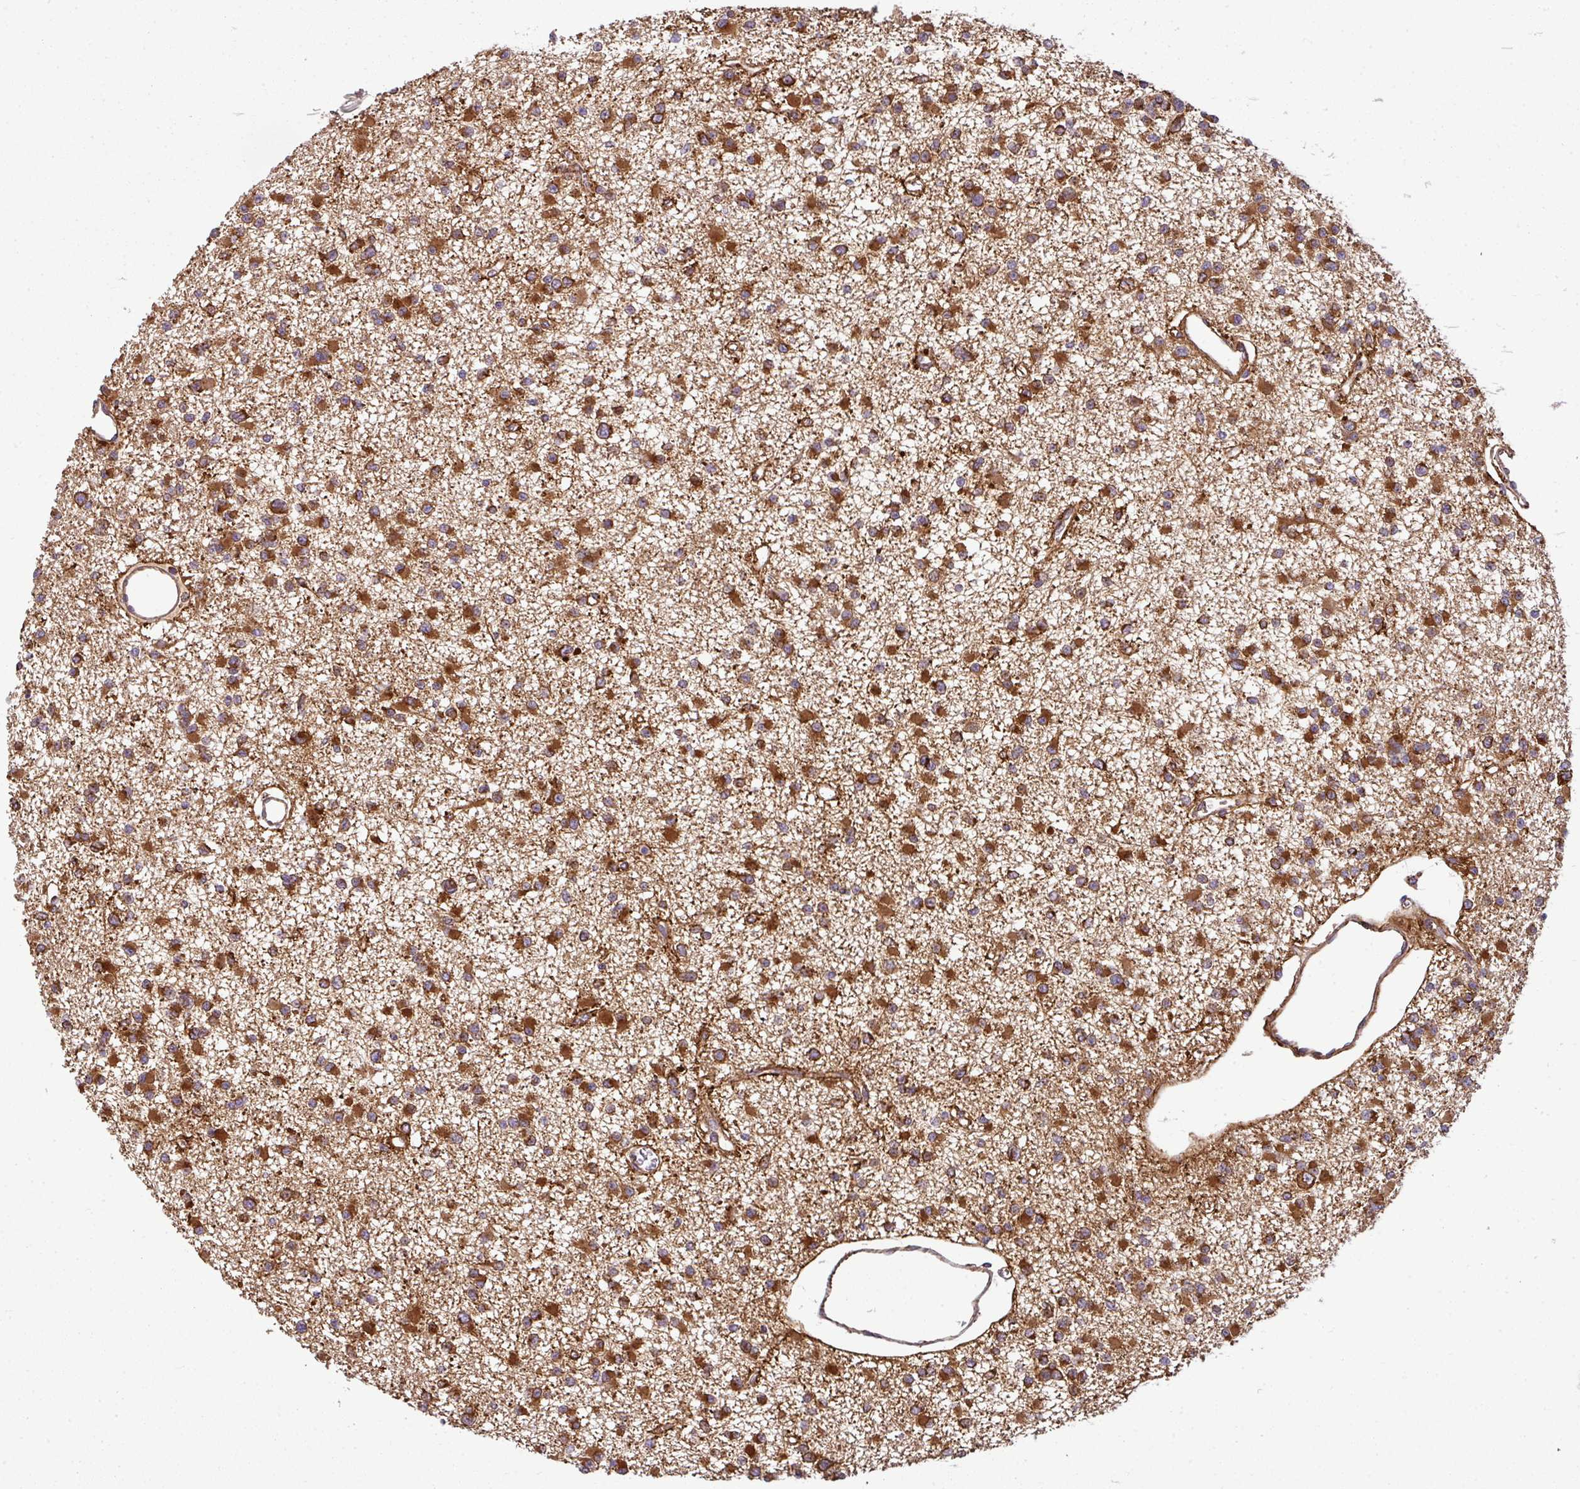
{"staining": {"intensity": "strong", "quantity": ">75%", "location": "cytoplasmic/membranous"}, "tissue": "glioma", "cell_type": "Tumor cells", "image_type": "cancer", "snomed": [{"axis": "morphology", "description": "Glioma, malignant, Low grade"}, {"axis": "topography", "description": "Brain"}], "caption": "High-power microscopy captured an IHC micrograph of malignant glioma (low-grade), revealing strong cytoplasmic/membranous expression in approximately >75% of tumor cells.", "gene": "PRELID3B", "patient": {"sex": "female", "age": 22}}